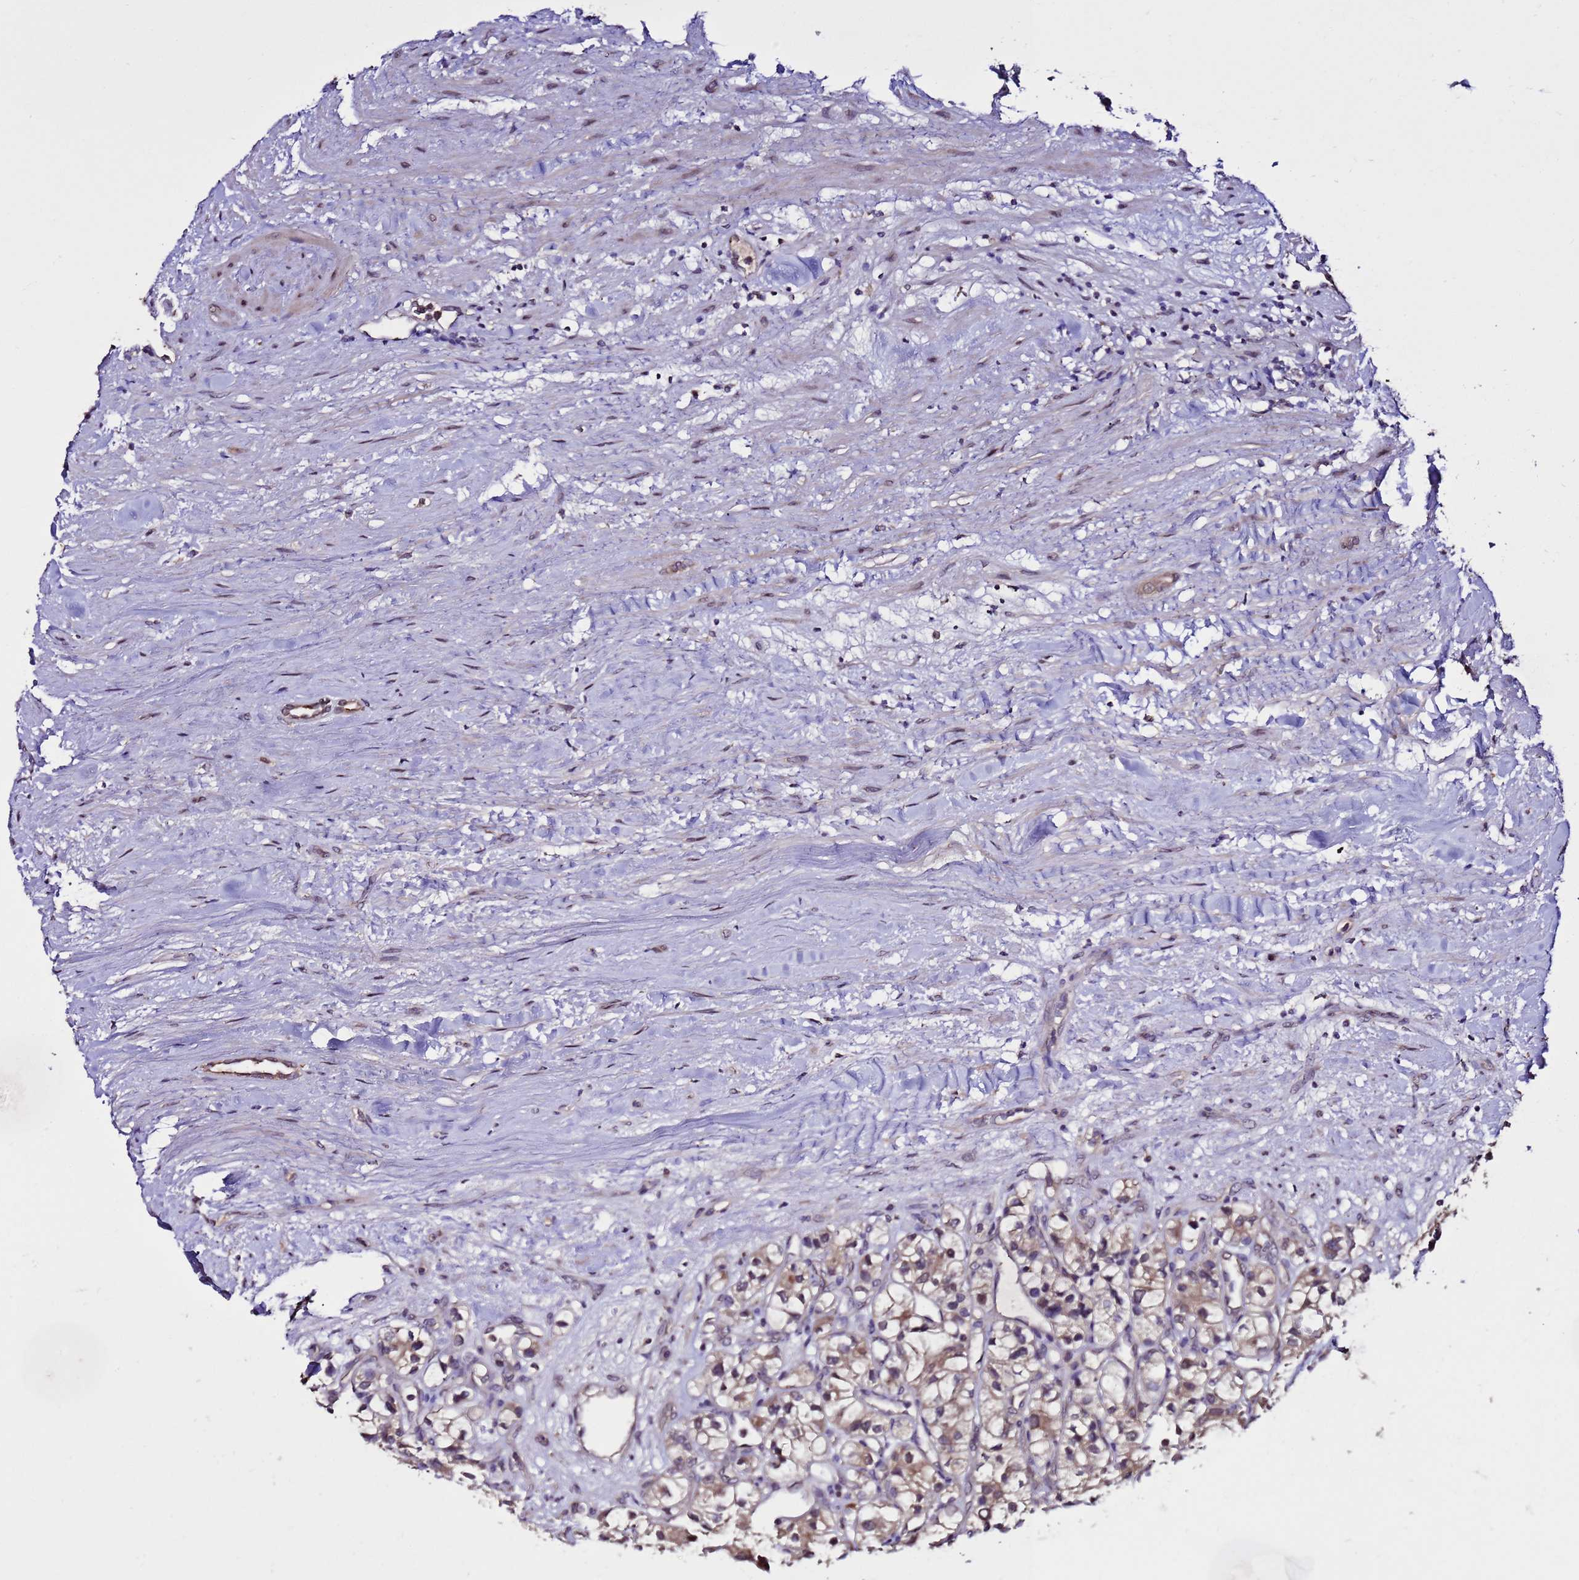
{"staining": {"intensity": "moderate", "quantity": "25%-75%", "location": "cytoplasmic/membranous"}, "tissue": "renal cancer", "cell_type": "Tumor cells", "image_type": "cancer", "snomed": [{"axis": "morphology", "description": "Adenocarcinoma, NOS"}, {"axis": "topography", "description": "Kidney"}], "caption": "DAB (3,3'-diaminobenzidine) immunohistochemical staining of renal adenocarcinoma reveals moderate cytoplasmic/membranous protein expression in about 25%-75% of tumor cells. The staining is performed using DAB (3,3'-diaminobenzidine) brown chromogen to label protein expression. The nuclei are counter-stained blue using hematoxylin.", "gene": "ZNF329", "patient": {"sex": "female", "age": 57}}